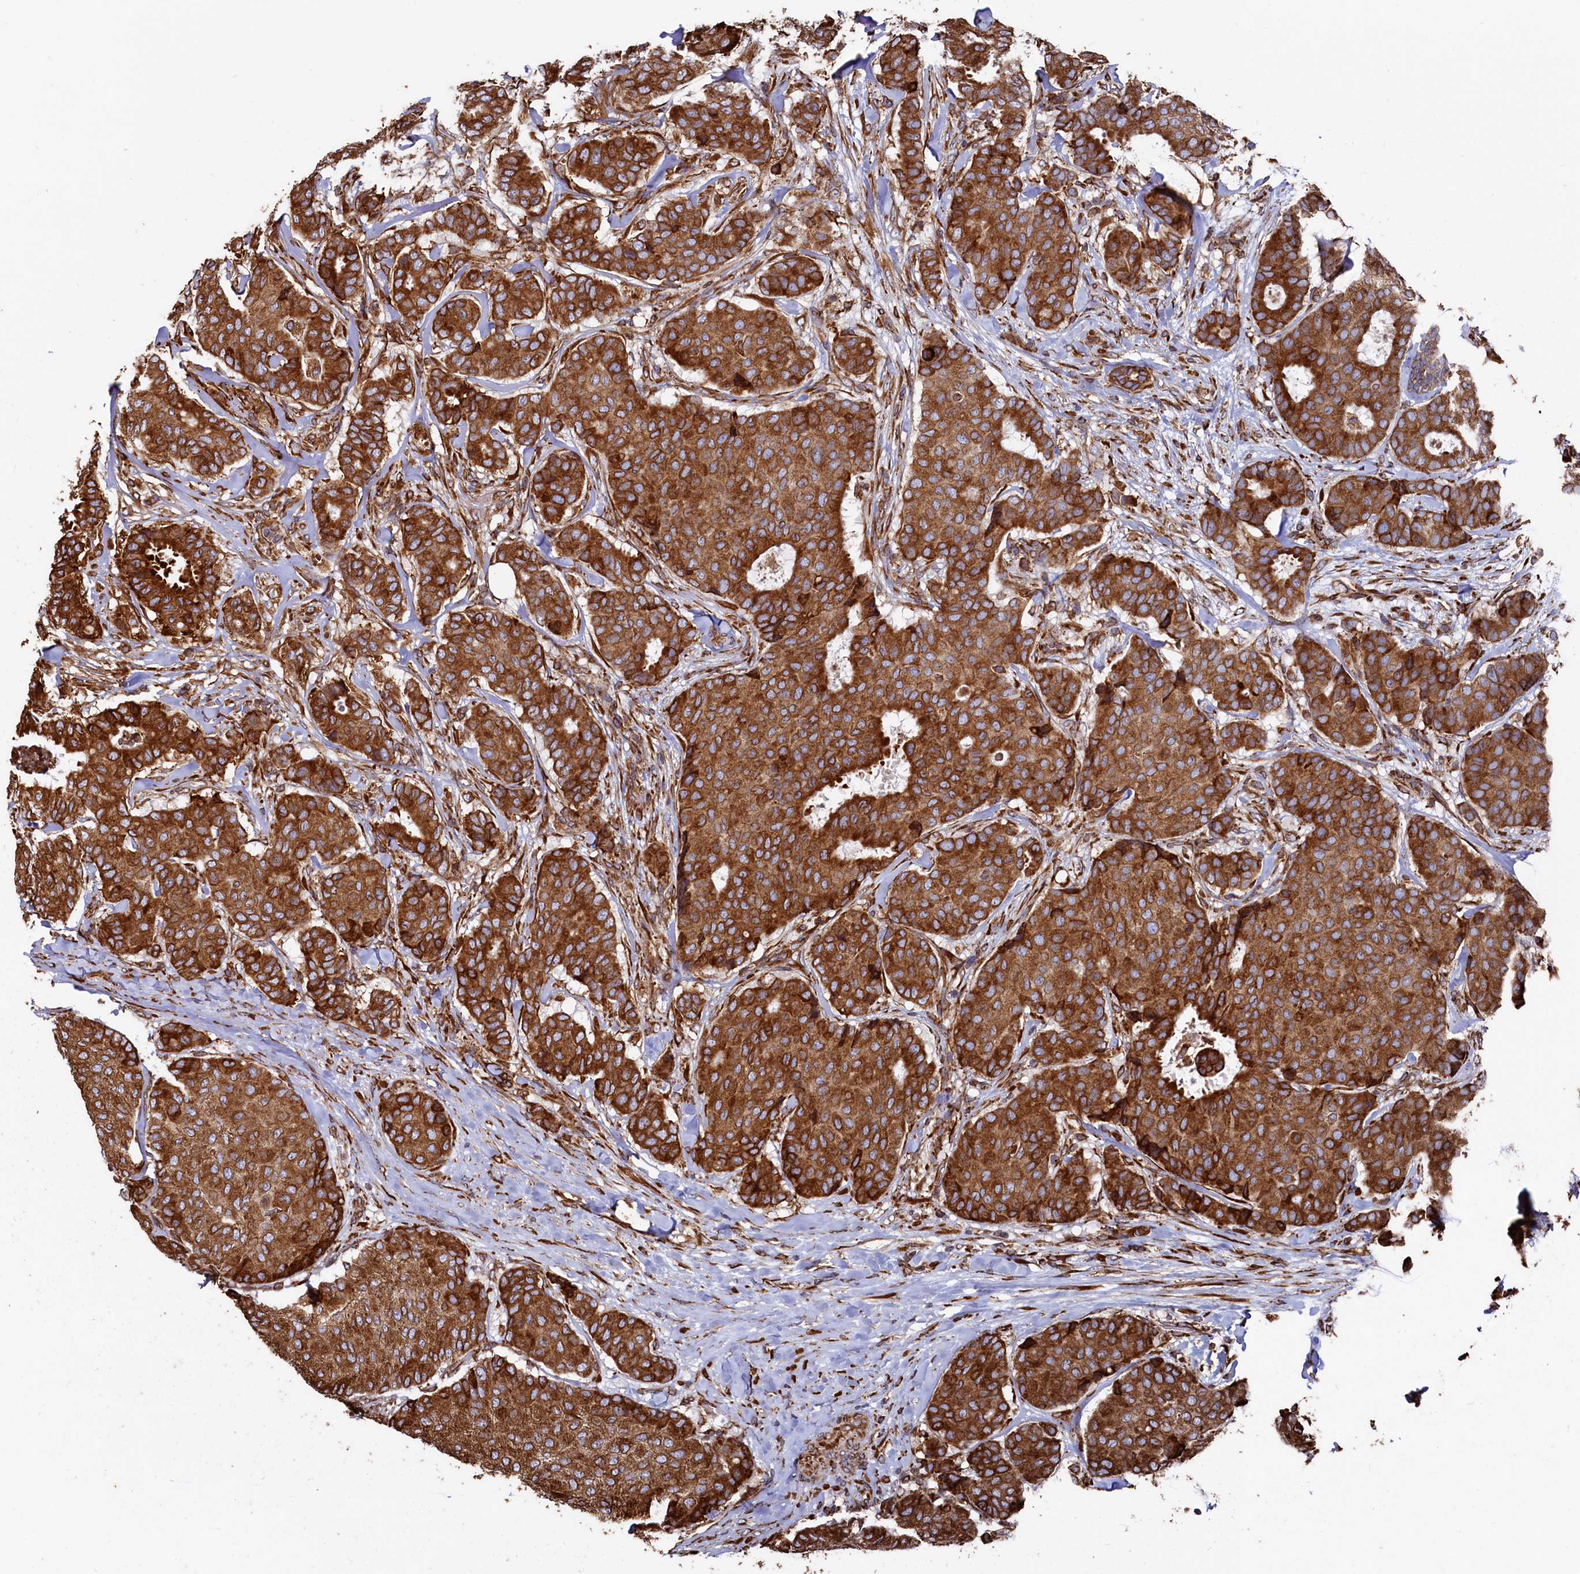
{"staining": {"intensity": "strong", "quantity": ">75%", "location": "cytoplasmic/membranous"}, "tissue": "breast cancer", "cell_type": "Tumor cells", "image_type": "cancer", "snomed": [{"axis": "morphology", "description": "Duct carcinoma"}, {"axis": "topography", "description": "Breast"}], "caption": "Immunohistochemistry (IHC) of human breast cancer (infiltrating ductal carcinoma) reveals high levels of strong cytoplasmic/membranous expression in approximately >75% of tumor cells. The protein is stained brown, and the nuclei are stained in blue (DAB (3,3'-diaminobenzidine) IHC with brightfield microscopy, high magnification).", "gene": "NEURL1B", "patient": {"sex": "female", "age": 75}}